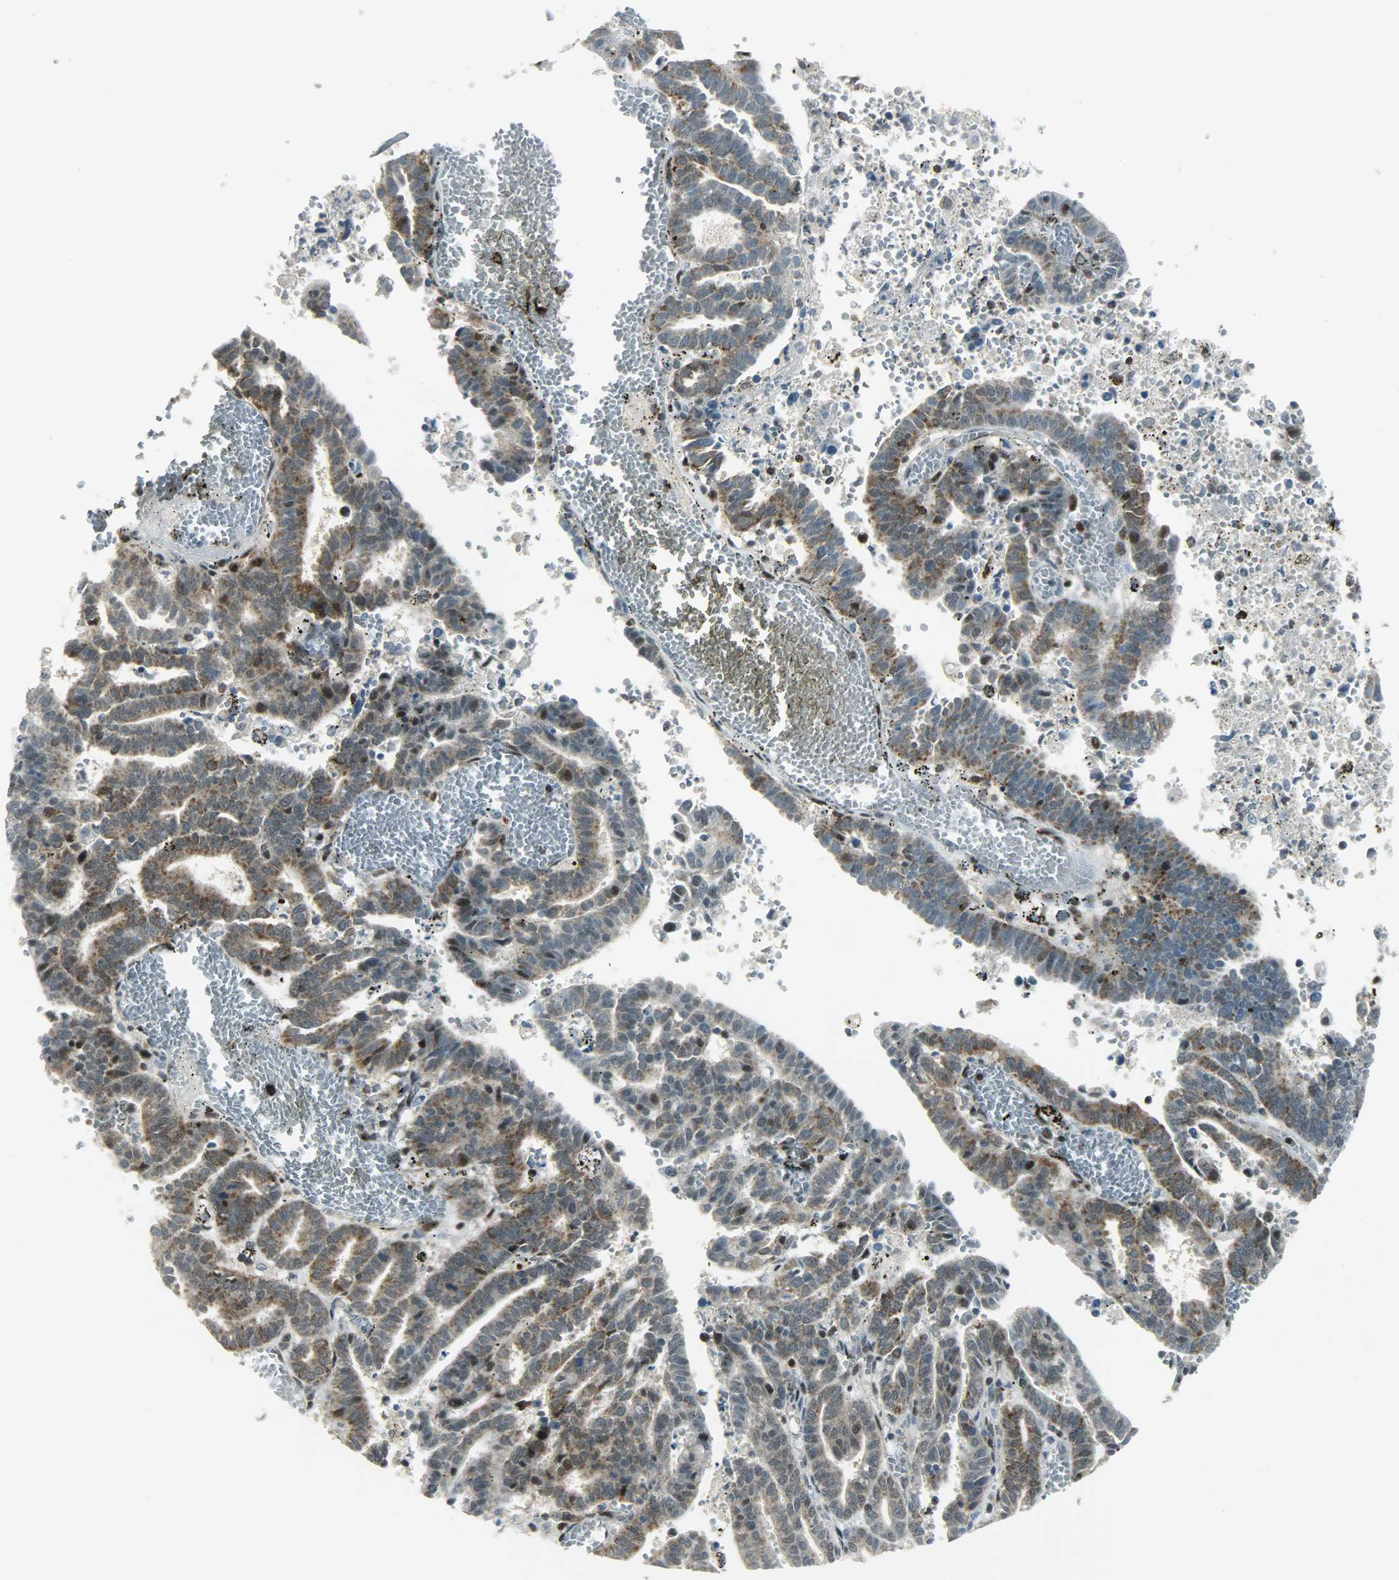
{"staining": {"intensity": "strong", "quantity": ">75%", "location": "cytoplasmic/membranous"}, "tissue": "endometrial cancer", "cell_type": "Tumor cells", "image_type": "cancer", "snomed": [{"axis": "morphology", "description": "Adenocarcinoma, NOS"}, {"axis": "topography", "description": "Uterus"}], "caption": "Endometrial adenocarcinoma stained with IHC reveals strong cytoplasmic/membranous staining in approximately >75% of tumor cells. (IHC, brightfield microscopy, high magnification).", "gene": "IL15", "patient": {"sex": "female", "age": 83}}